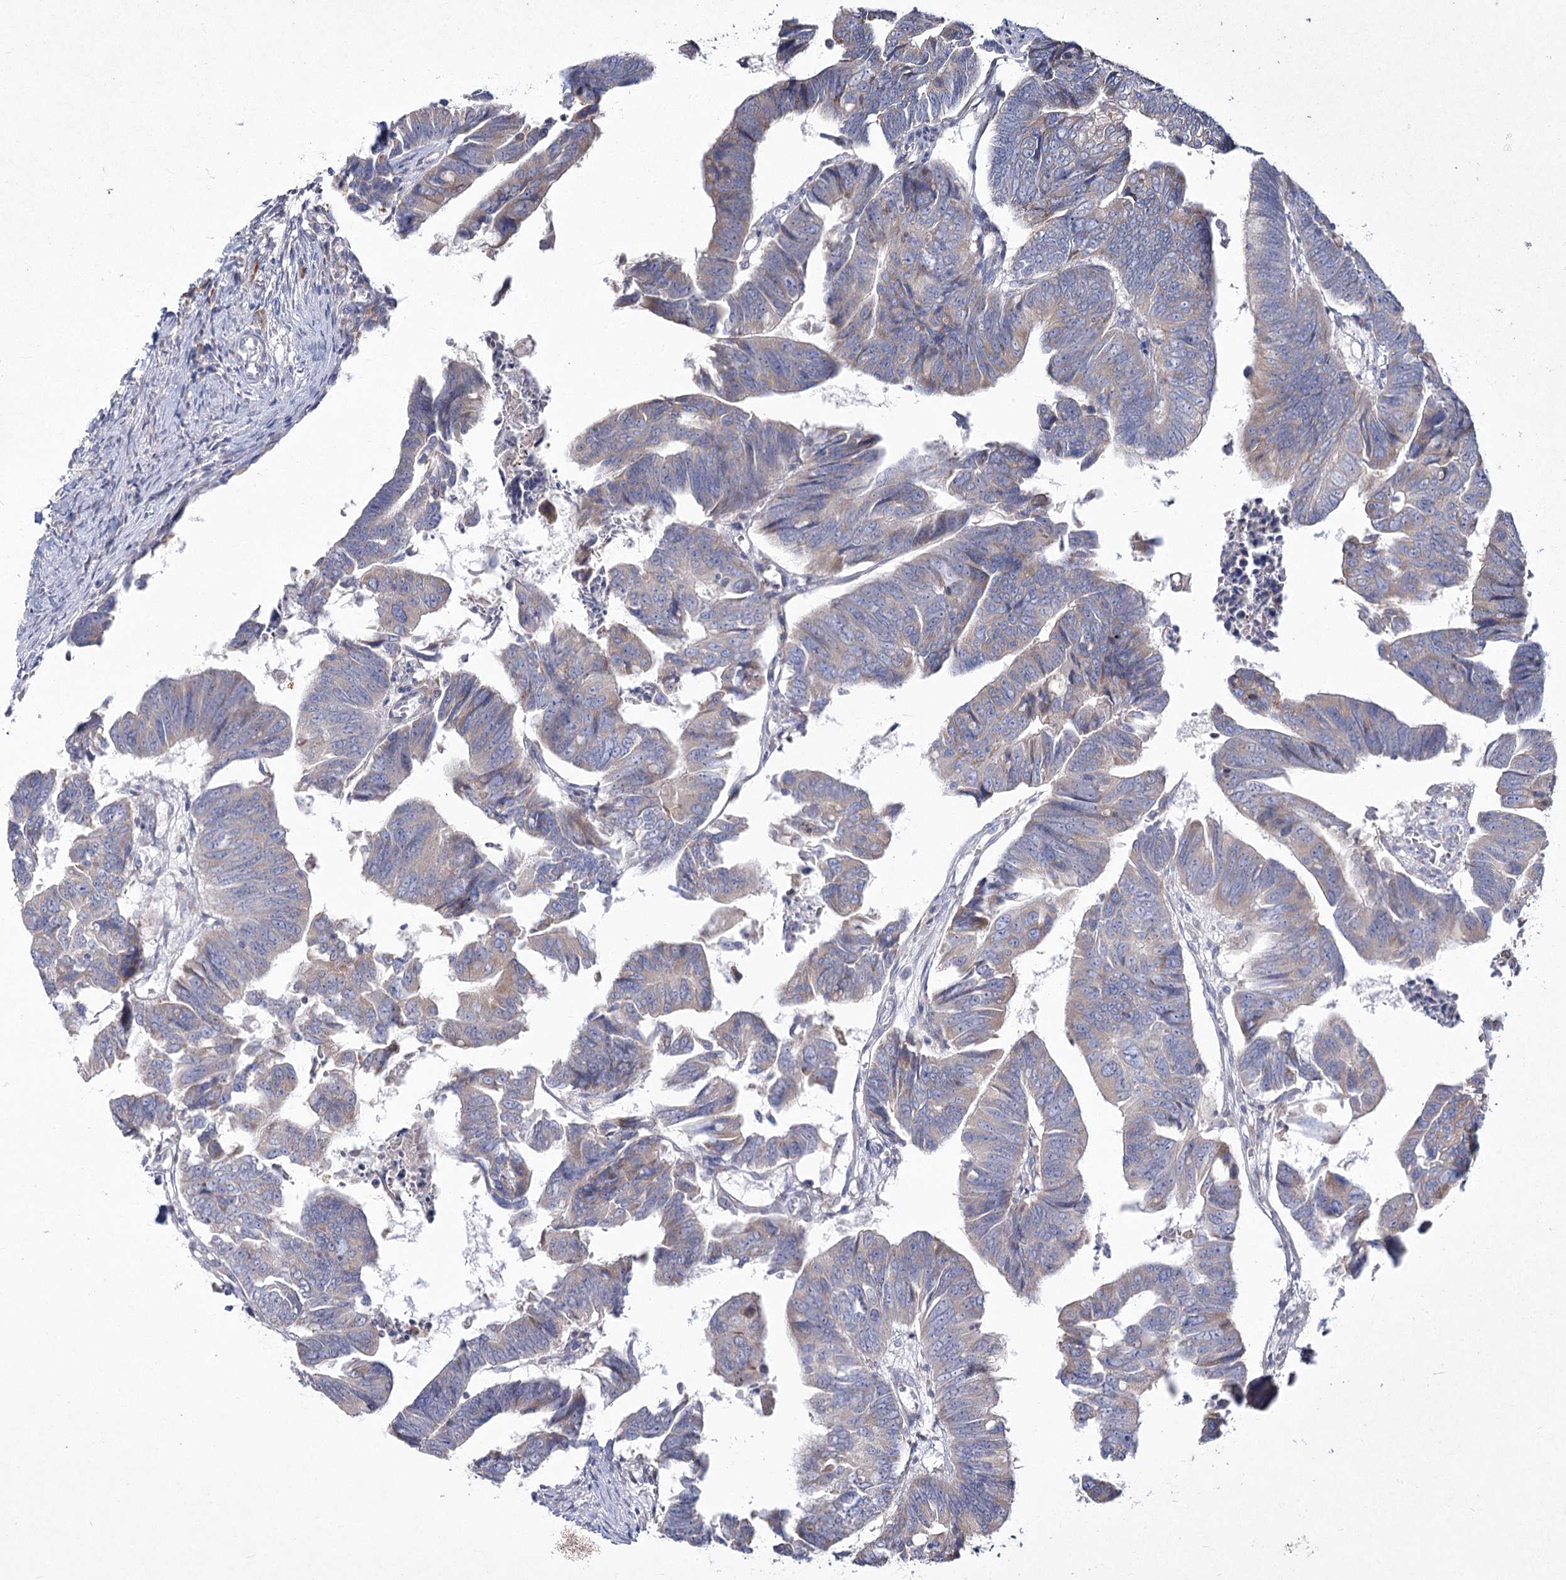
{"staining": {"intensity": "weak", "quantity": "<25%", "location": "cytoplasmic/membranous"}, "tissue": "colorectal cancer", "cell_type": "Tumor cells", "image_type": "cancer", "snomed": [{"axis": "morphology", "description": "Adenocarcinoma, NOS"}, {"axis": "topography", "description": "Rectum"}], "caption": "The immunohistochemistry photomicrograph has no significant positivity in tumor cells of colorectal adenocarcinoma tissue.", "gene": "NIPAL4", "patient": {"sex": "female", "age": 65}}